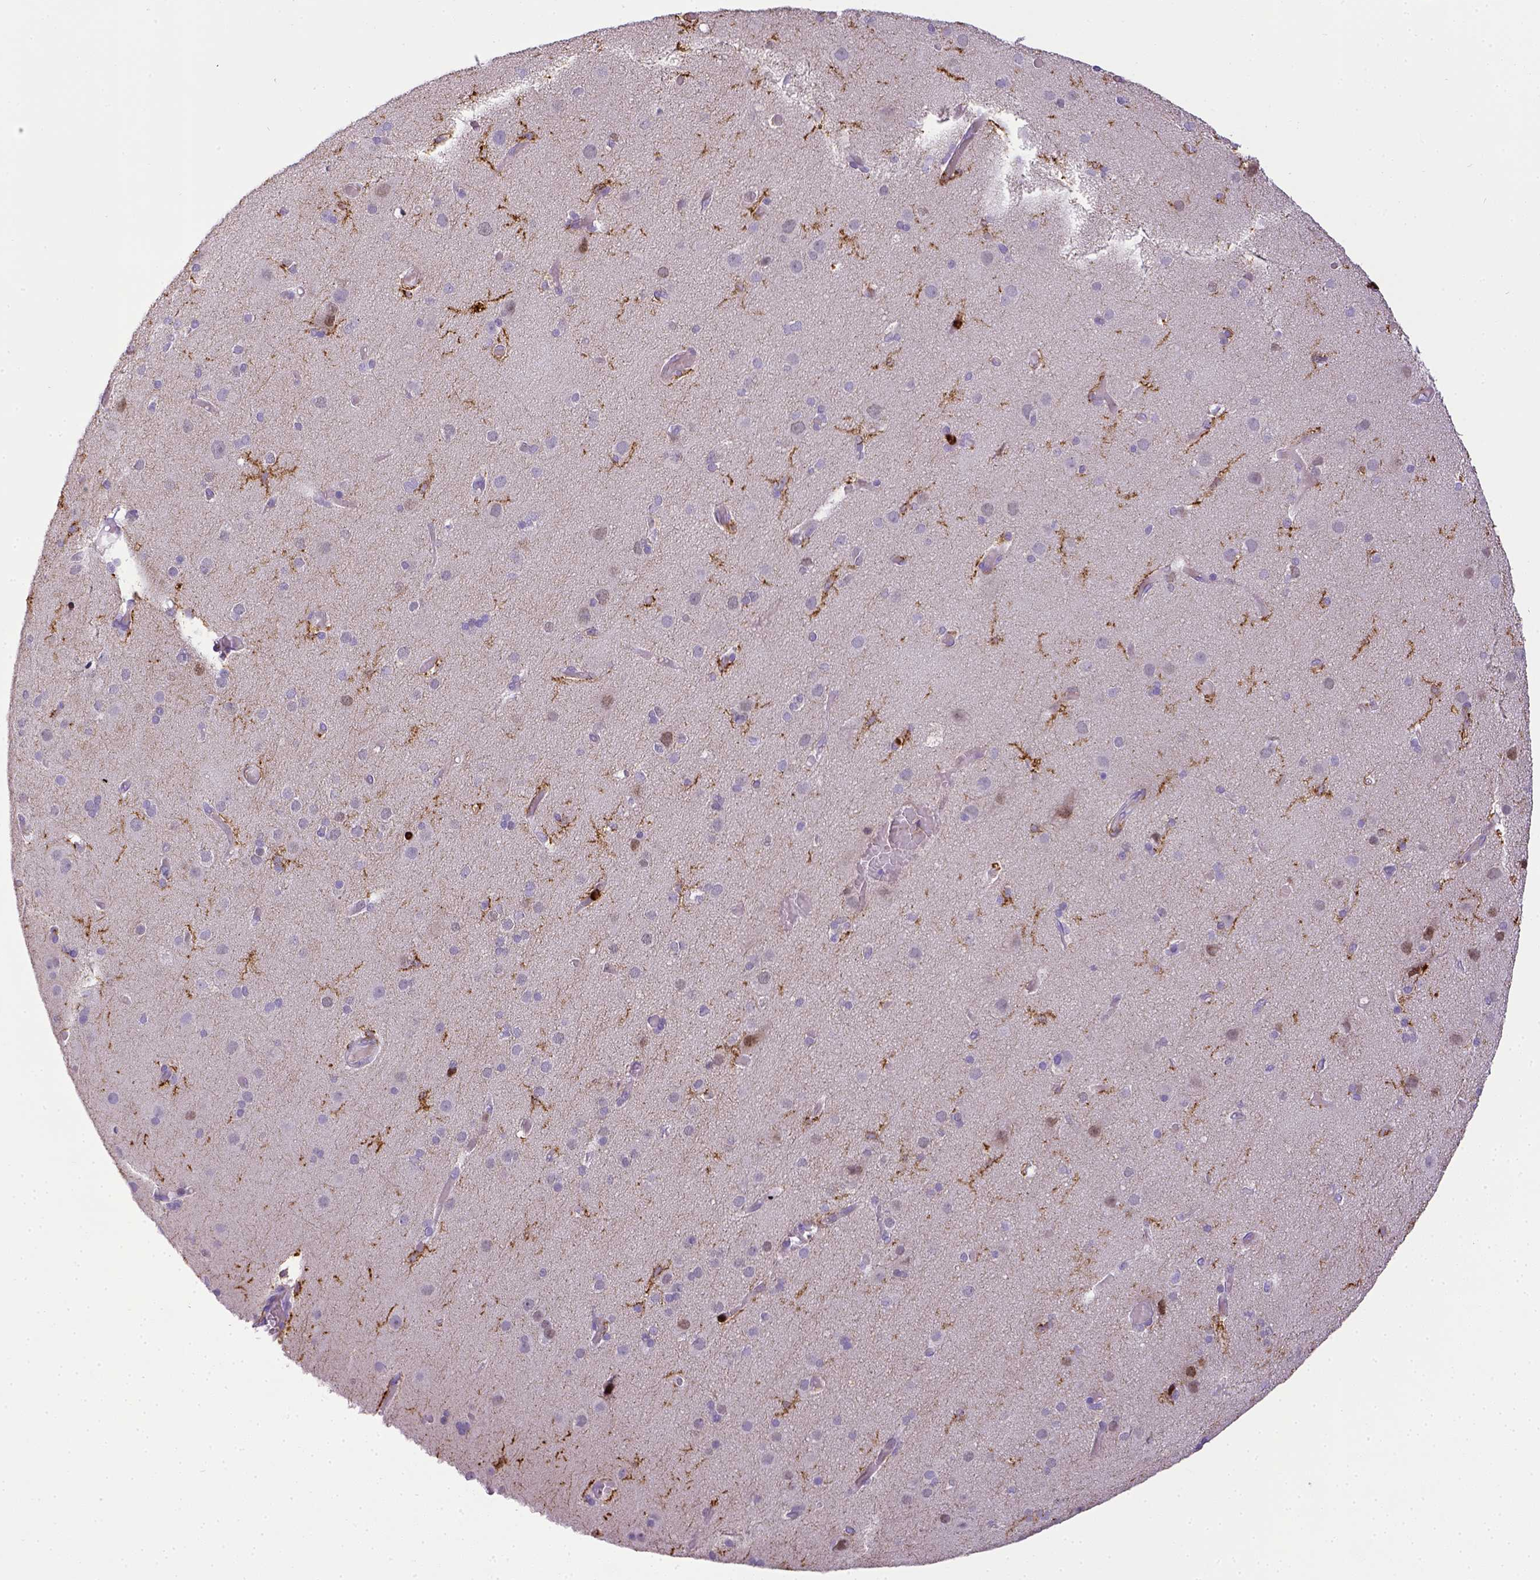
{"staining": {"intensity": "negative", "quantity": "none", "location": "none"}, "tissue": "cerebral cortex", "cell_type": "Endothelial cells", "image_type": "normal", "snomed": [{"axis": "morphology", "description": "Normal tissue, NOS"}, {"axis": "morphology", "description": "Glioma, malignant, High grade"}, {"axis": "topography", "description": "Cerebral cortex"}], "caption": "This micrograph is of benign cerebral cortex stained with IHC to label a protein in brown with the nuclei are counter-stained blue. There is no positivity in endothelial cells.", "gene": "ITGAM", "patient": {"sex": "male", "age": 71}}